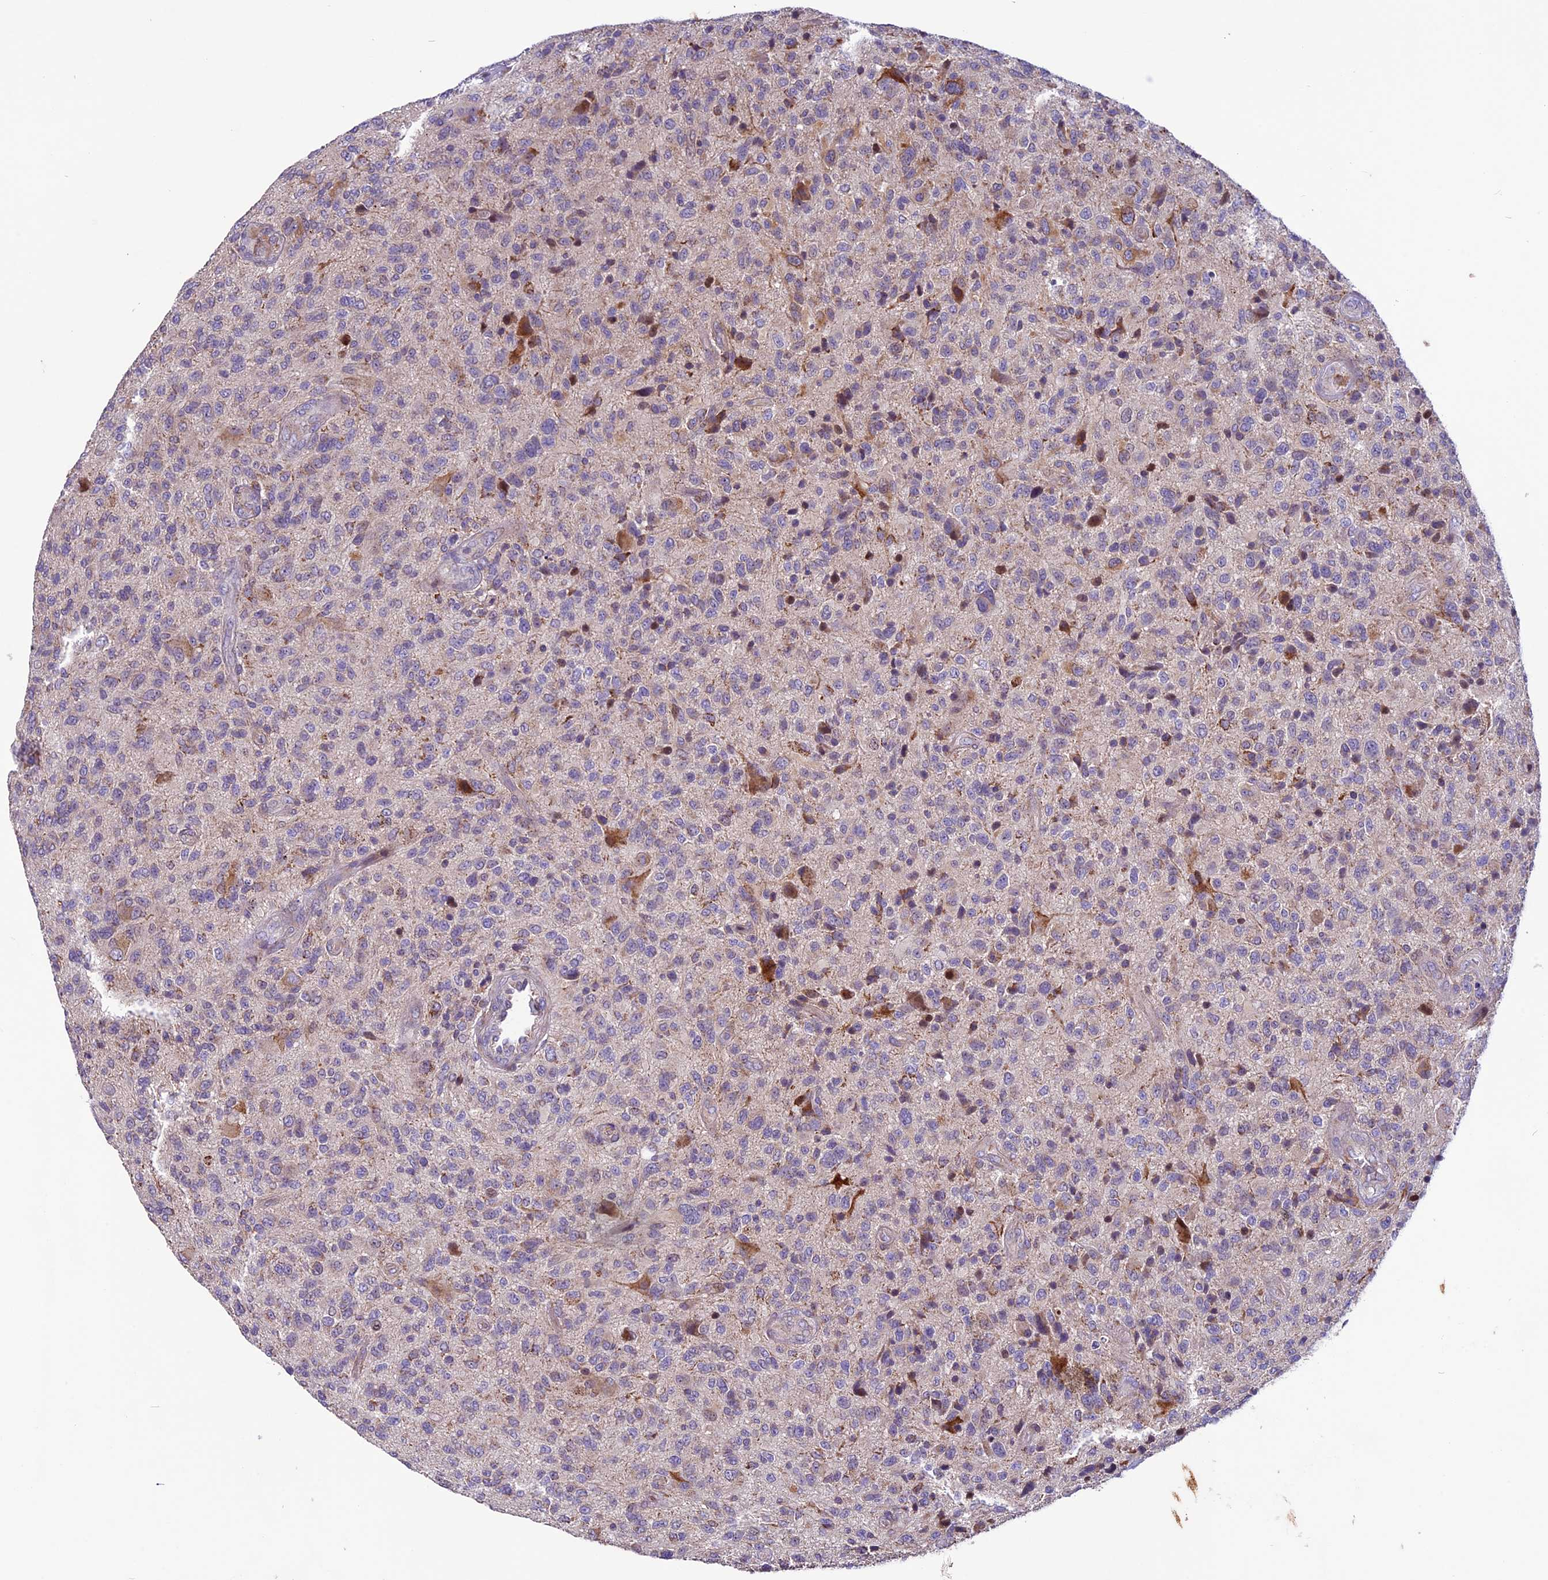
{"staining": {"intensity": "negative", "quantity": "none", "location": "none"}, "tissue": "glioma", "cell_type": "Tumor cells", "image_type": "cancer", "snomed": [{"axis": "morphology", "description": "Glioma, malignant, High grade"}, {"axis": "topography", "description": "Brain"}], "caption": "Glioma stained for a protein using IHC displays no expression tumor cells.", "gene": "MIEF2", "patient": {"sex": "male", "age": 47}}